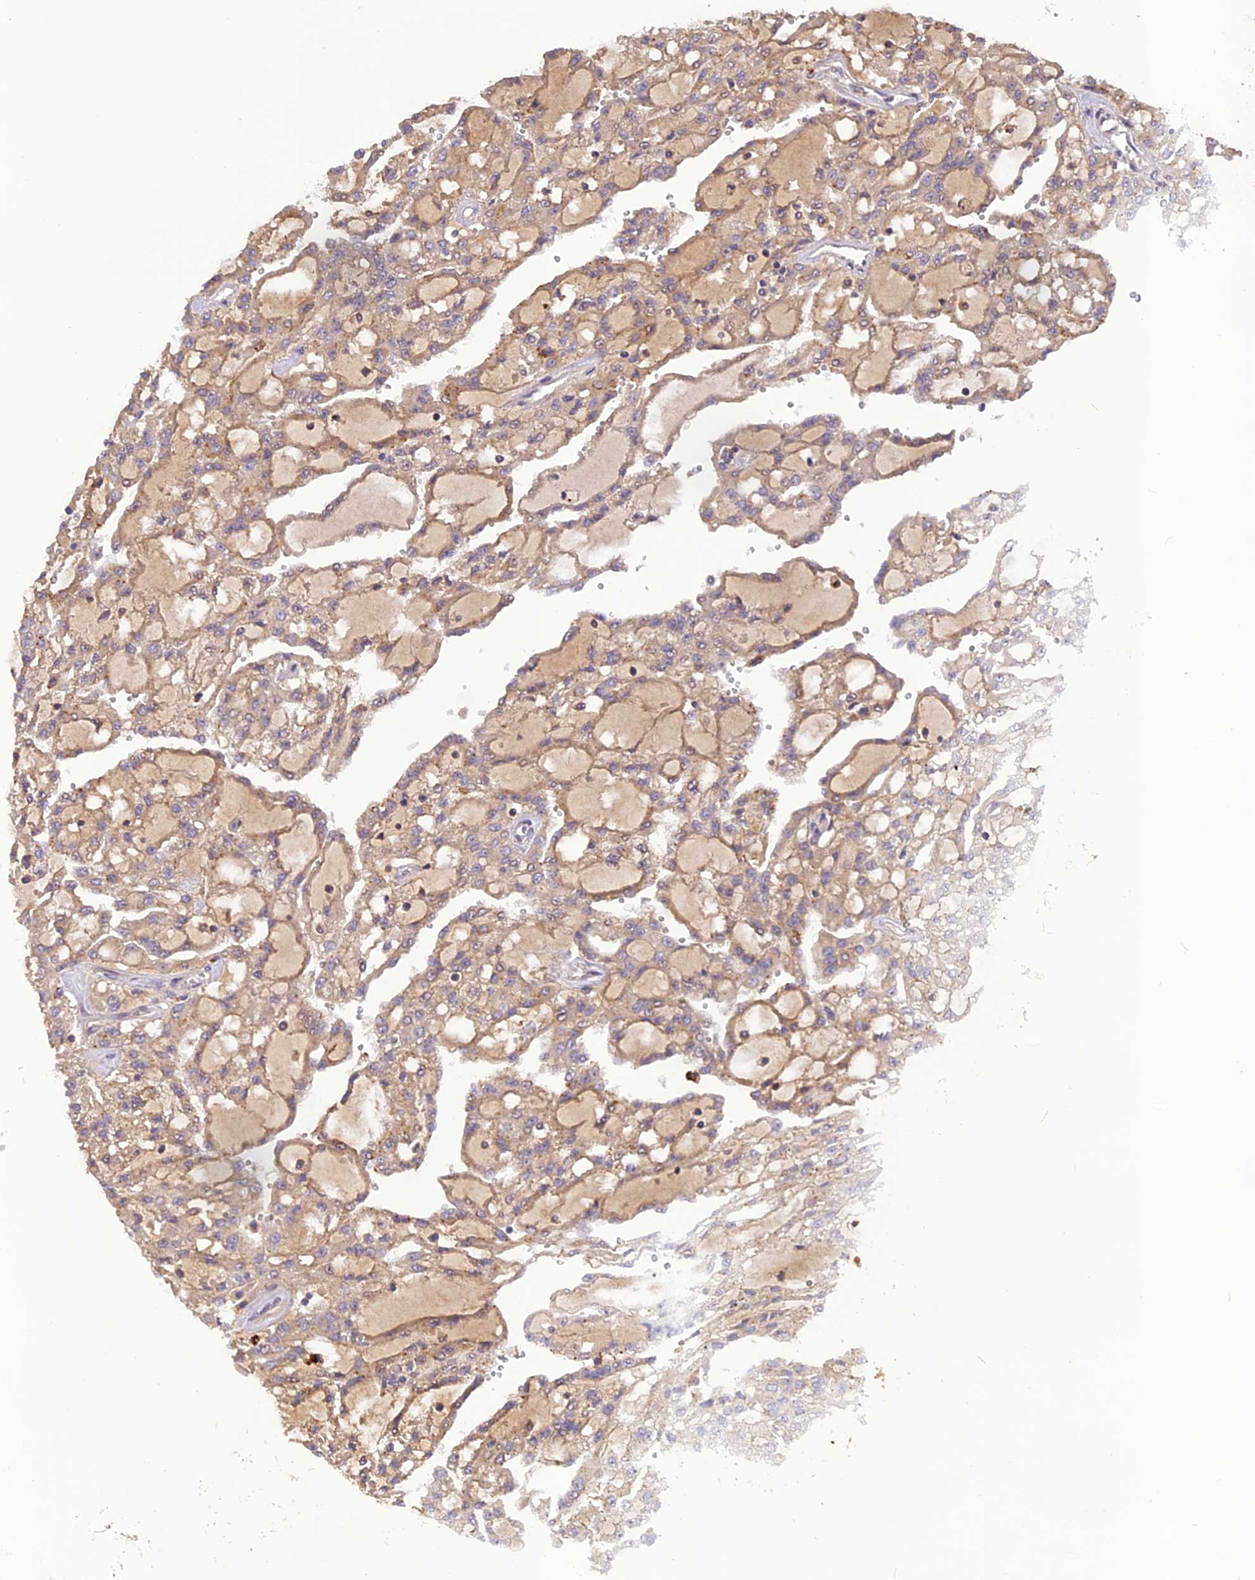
{"staining": {"intensity": "weak", "quantity": ">75%", "location": "cytoplasmic/membranous"}, "tissue": "renal cancer", "cell_type": "Tumor cells", "image_type": "cancer", "snomed": [{"axis": "morphology", "description": "Adenocarcinoma, NOS"}, {"axis": "topography", "description": "Kidney"}], "caption": "Immunohistochemical staining of renal cancer (adenocarcinoma) shows low levels of weak cytoplasmic/membranous protein staining in approximately >75% of tumor cells.", "gene": "FNIP2", "patient": {"sex": "male", "age": 63}}